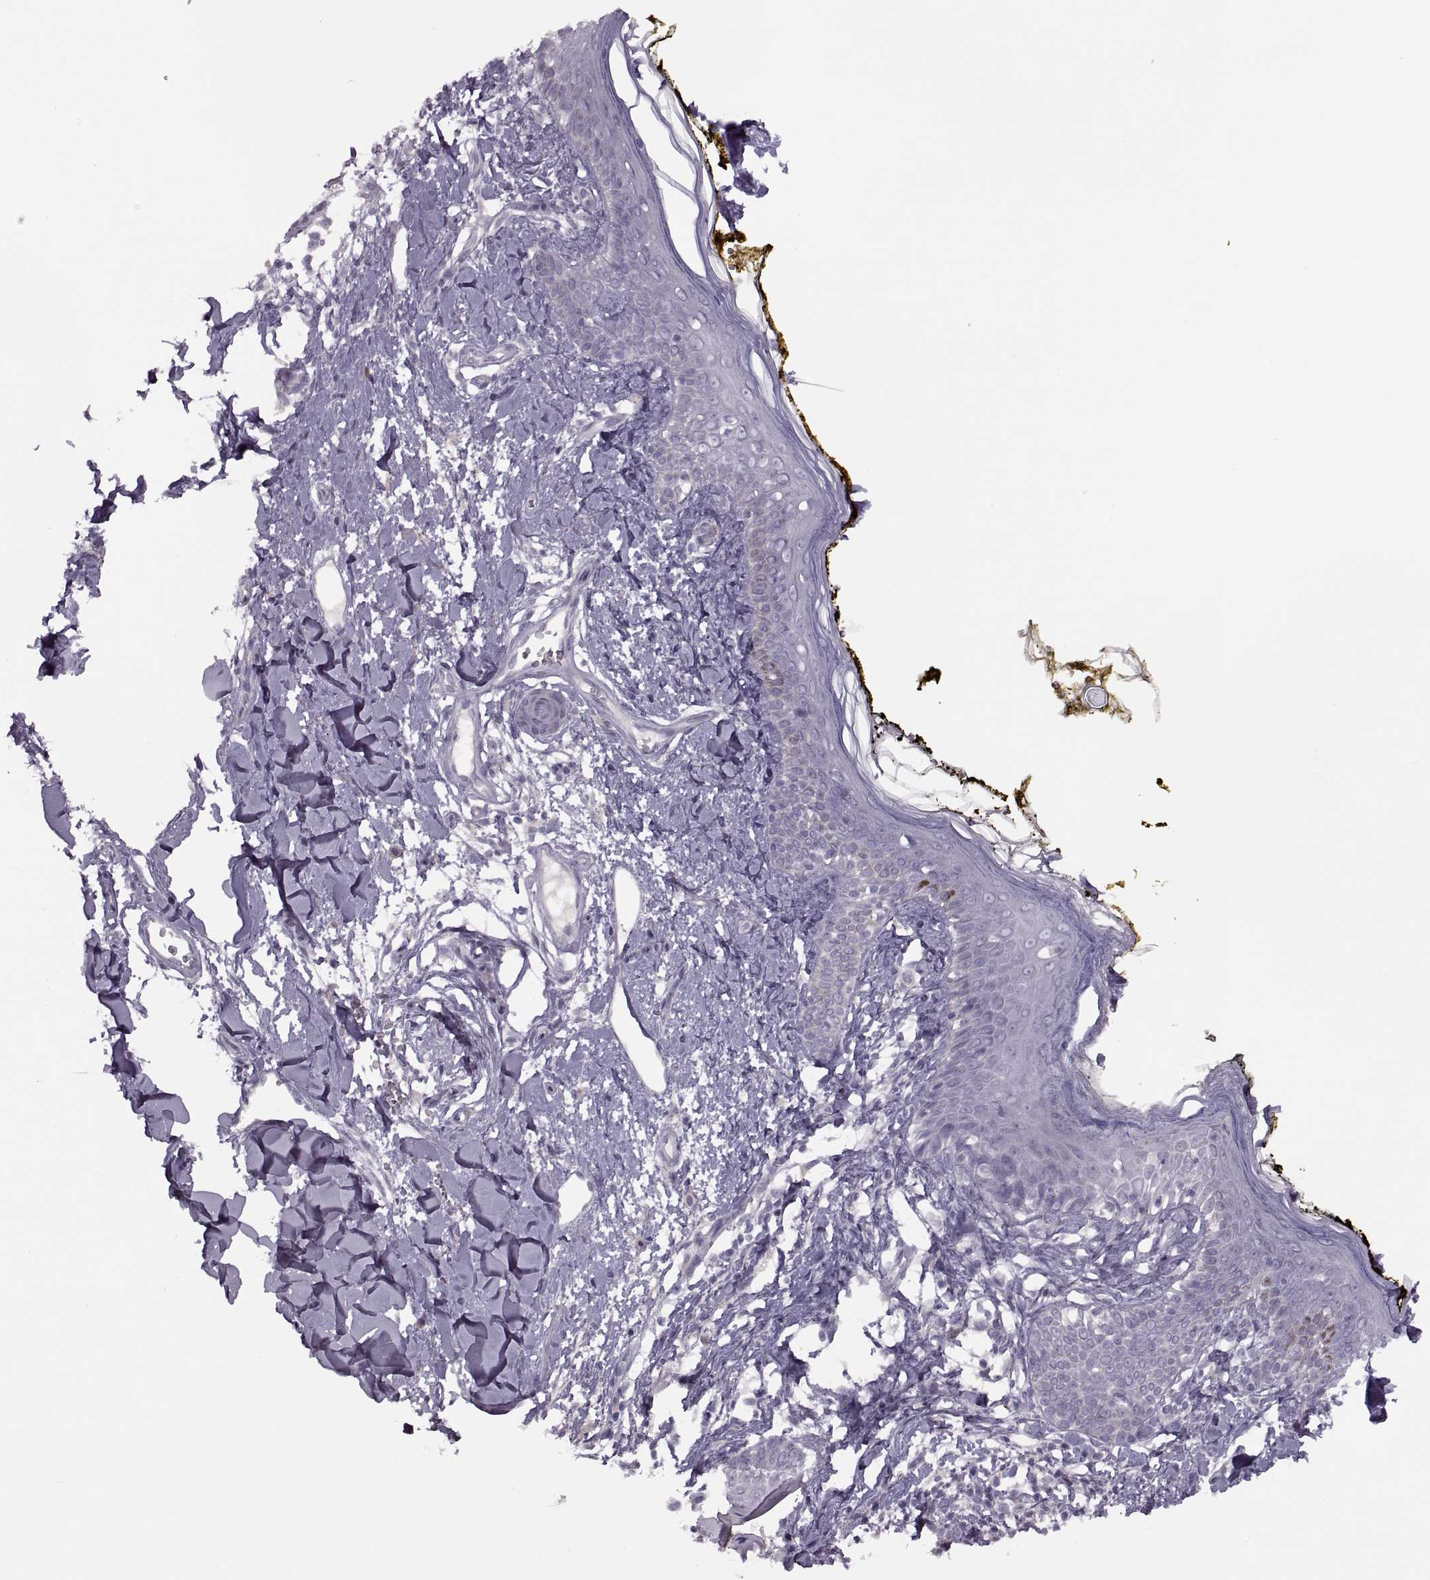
{"staining": {"intensity": "negative", "quantity": "none", "location": "none"}, "tissue": "skin", "cell_type": "Fibroblasts", "image_type": "normal", "snomed": [{"axis": "morphology", "description": "Normal tissue, NOS"}, {"axis": "topography", "description": "Skin"}], "caption": "This is a image of immunohistochemistry staining of benign skin, which shows no positivity in fibroblasts. (DAB (3,3'-diaminobenzidine) immunohistochemistry with hematoxylin counter stain).", "gene": "H2AP", "patient": {"sex": "male", "age": 76}}